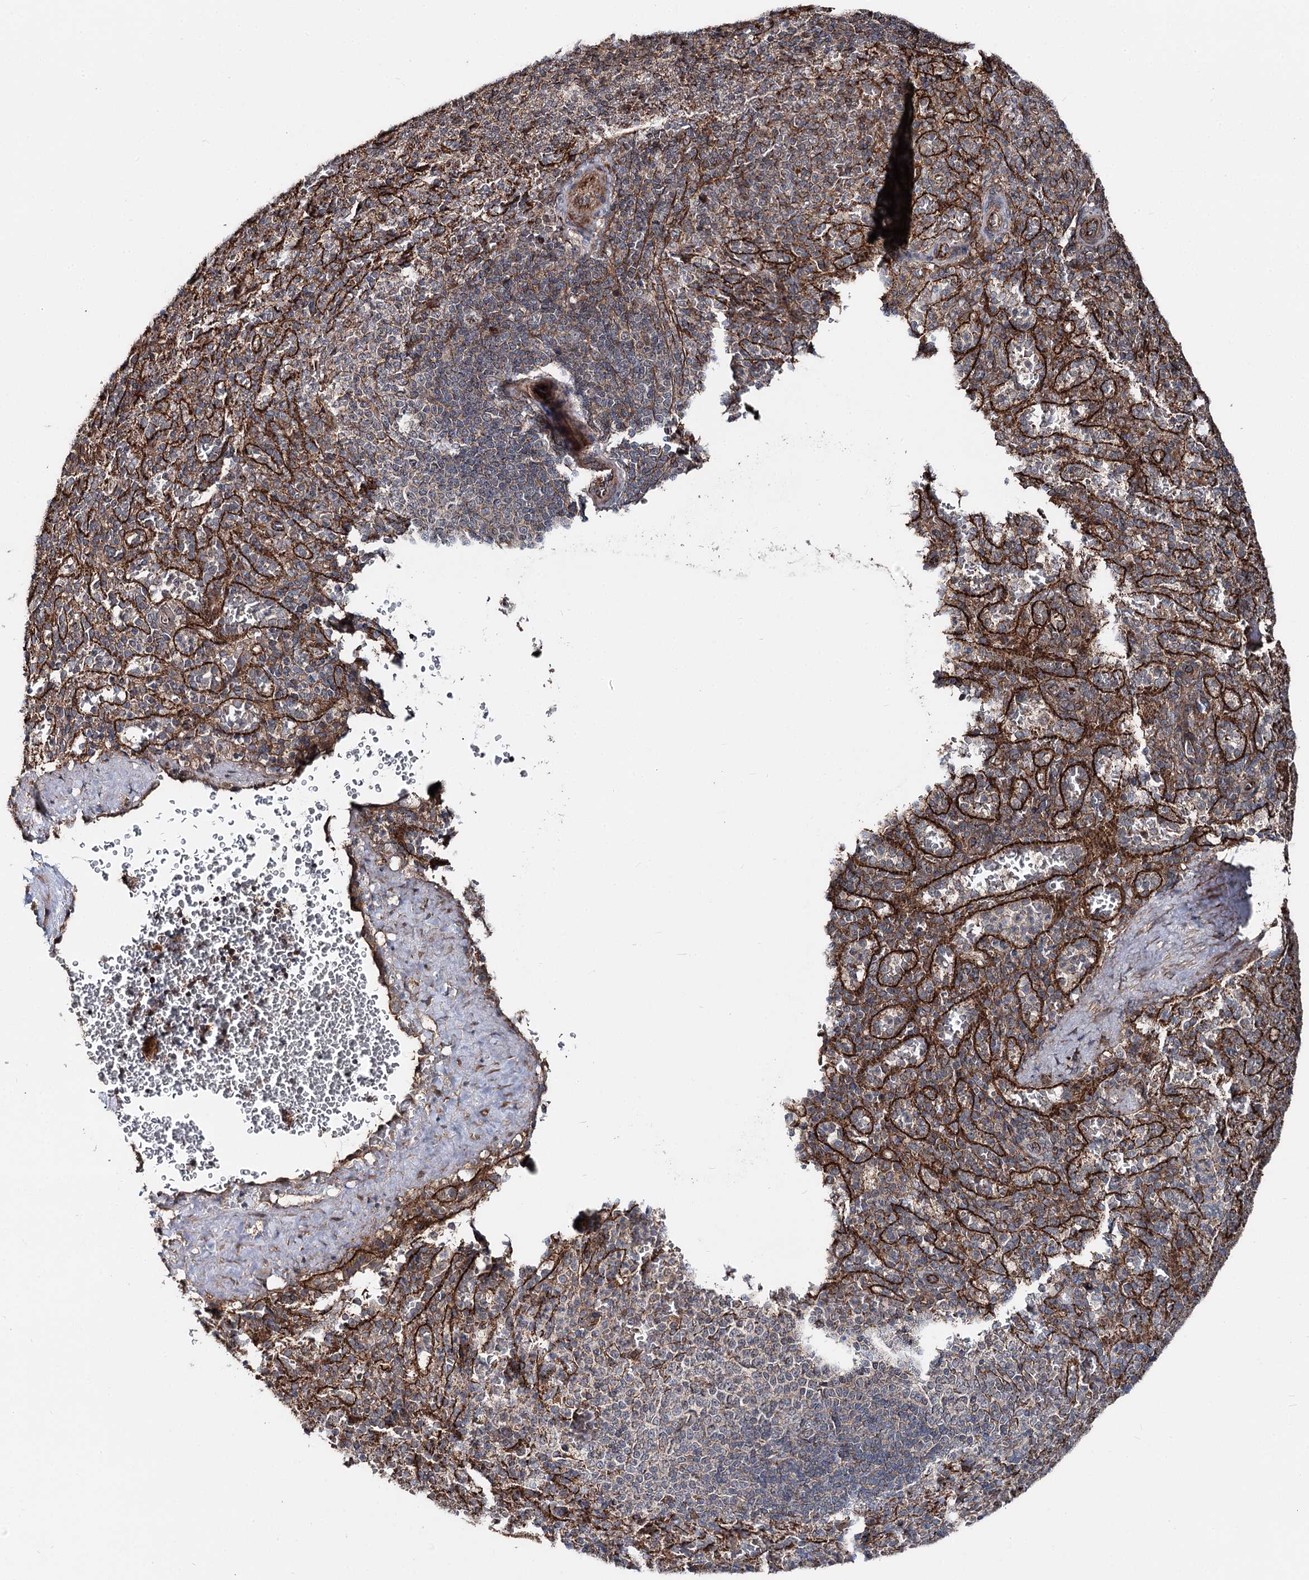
{"staining": {"intensity": "weak", "quantity": "25%-75%", "location": "cytoplasmic/membranous"}, "tissue": "spleen", "cell_type": "Cells in red pulp", "image_type": "normal", "snomed": [{"axis": "morphology", "description": "Normal tissue, NOS"}, {"axis": "topography", "description": "Spleen"}], "caption": "Immunohistochemistry histopathology image of unremarkable spleen: spleen stained using immunohistochemistry (IHC) exhibits low levels of weak protein expression localized specifically in the cytoplasmic/membranous of cells in red pulp, appearing as a cytoplasmic/membranous brown color.", "gene": "ITFG2", "patient": {"sex": "female", "age": 21}}